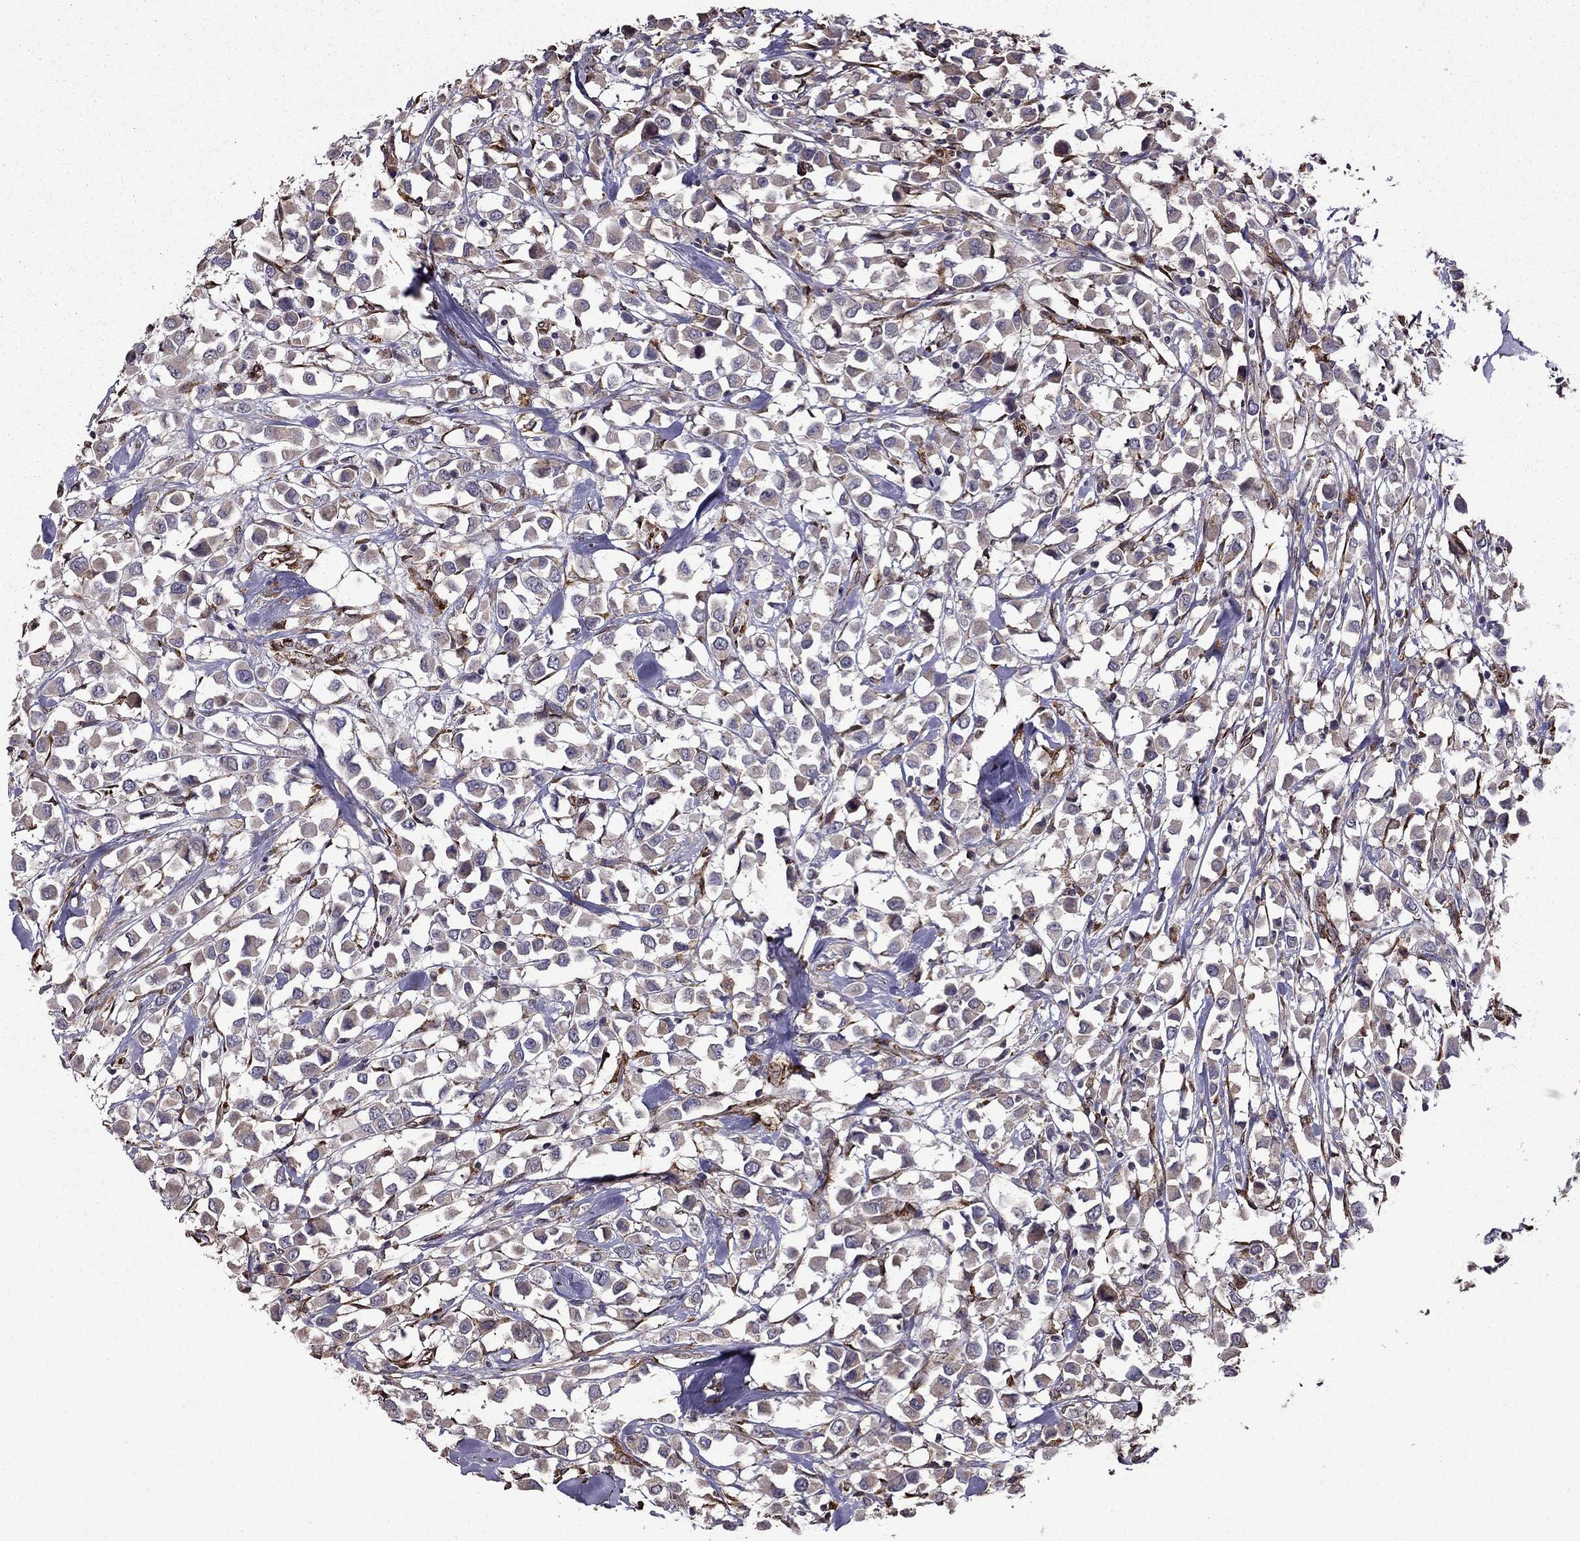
{"staining": {"intensity": "weak", "quantity": "25%-75%", "location": "cytoplasmic/membranous"}, "tissue": "breast cancer", "cell_type": "Tumor cells", "image_type": "cancer", "snomed": [{"axis": "morphology", "description": "Duct carcinoma"}, {"axis": "topography", "description": "Breast"}], "caption": "Brown immunohistochemical staining in infiltrating ductal carcinoma (breast) exhibits weak cytoplasmic/membranous positivity in approximately 25%-75% of tumor cells. (brown staining indicates protein expression, while blue staining denotes nuclei).", "gene": "IKBIP", "patient": {"sex": "female", "age": 61}}